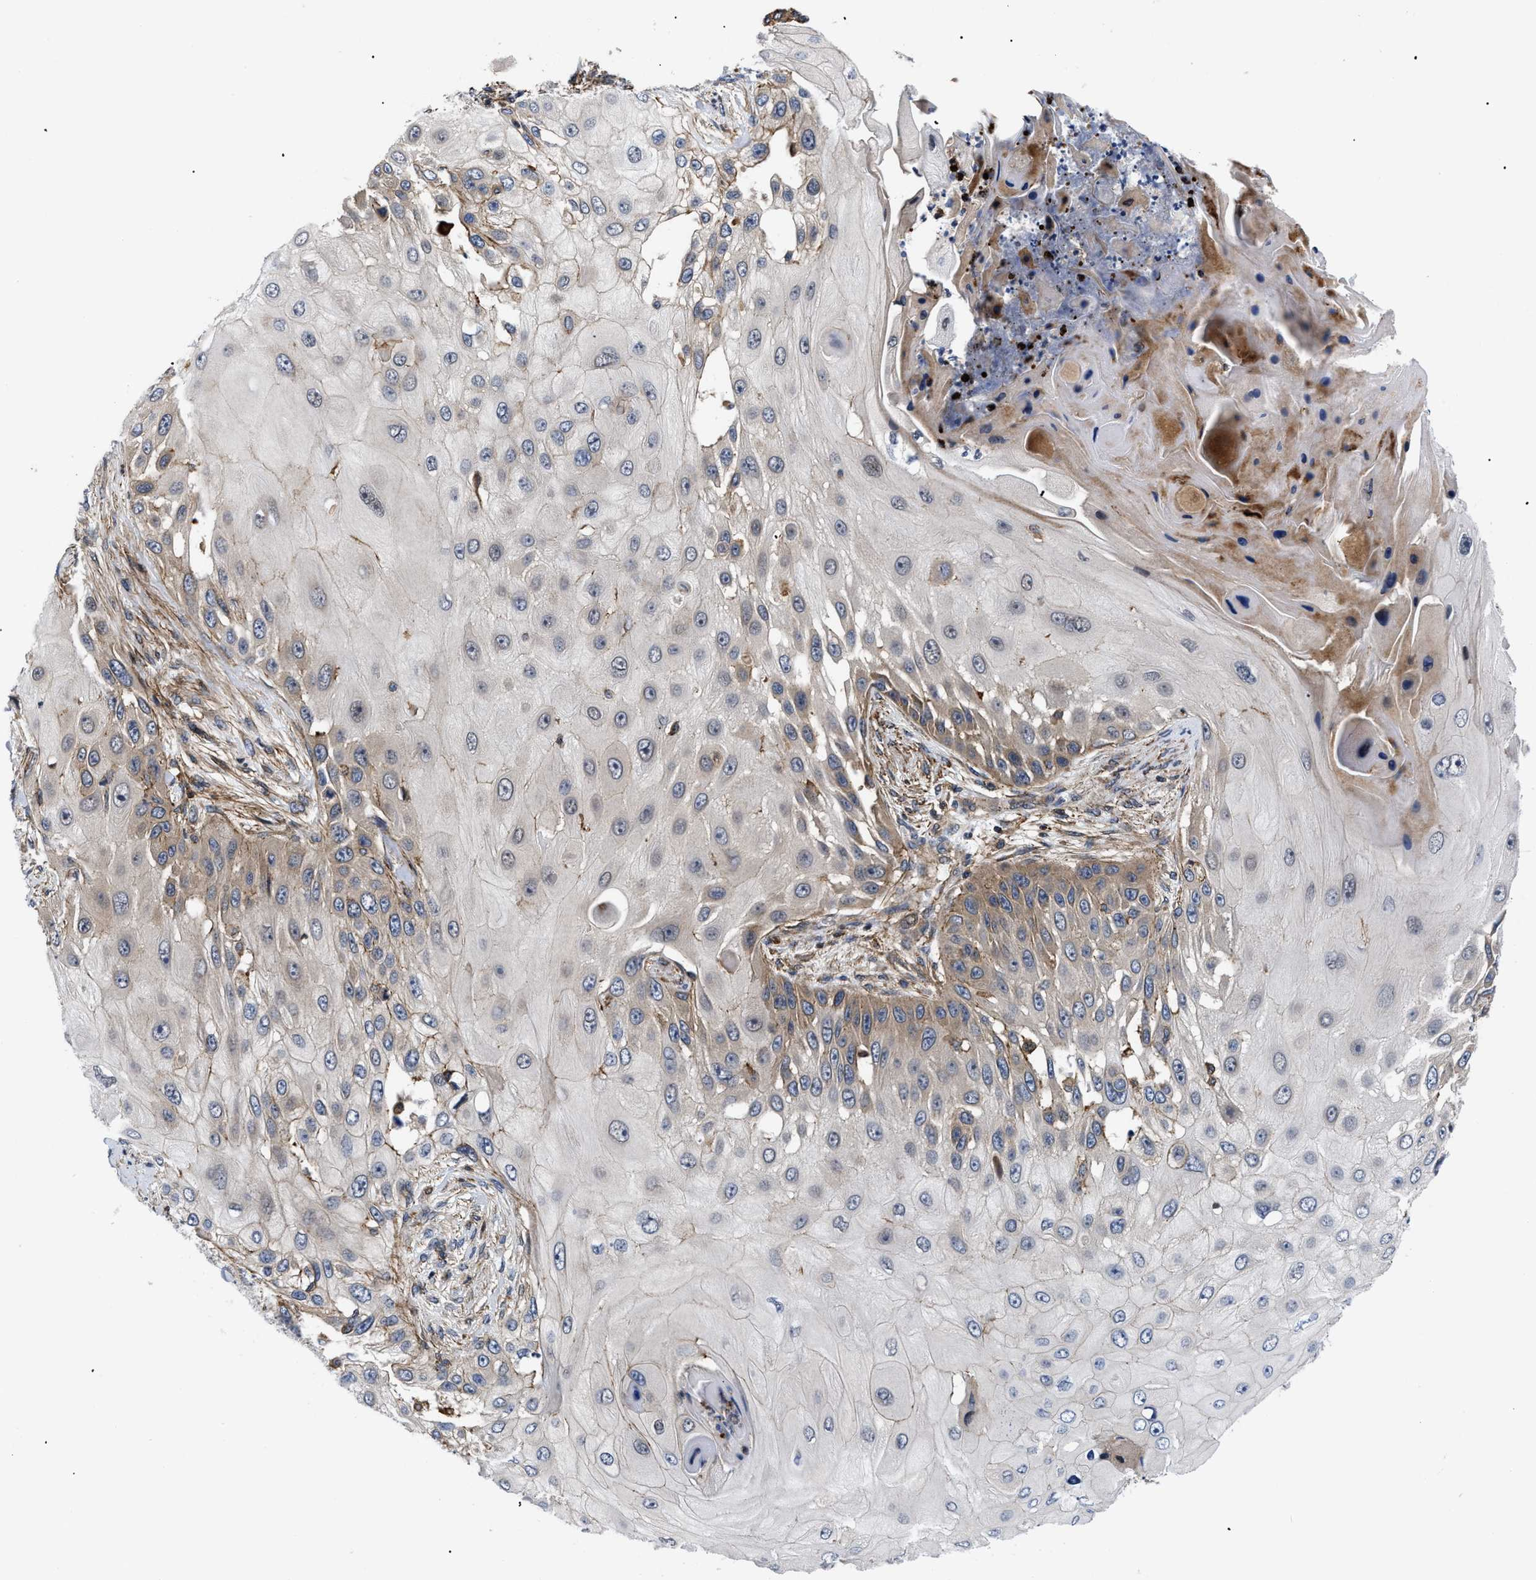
{"staining": {"intensity": "moderate", "quantity": "<25%", "location": "cytoplasmic/membranous"}, "tissue": "skin cancer", "cell_type": "Tumor cells", "image_type": "cancer", "snomed": [{"axis": "morphology", "description": "Squamous cell carcinoma, NOS"}, {"axis": "topography", "description": "Skin"}], "caption": "Human skin cancer (squamous cell carcinoma) stained with a brown dye reveals moderate cytoplasmic/membranous positive positivity in approximately <25% of tumor cells.", "gene": "SPAST", "patient": {"sex": "female", "age": 44}}